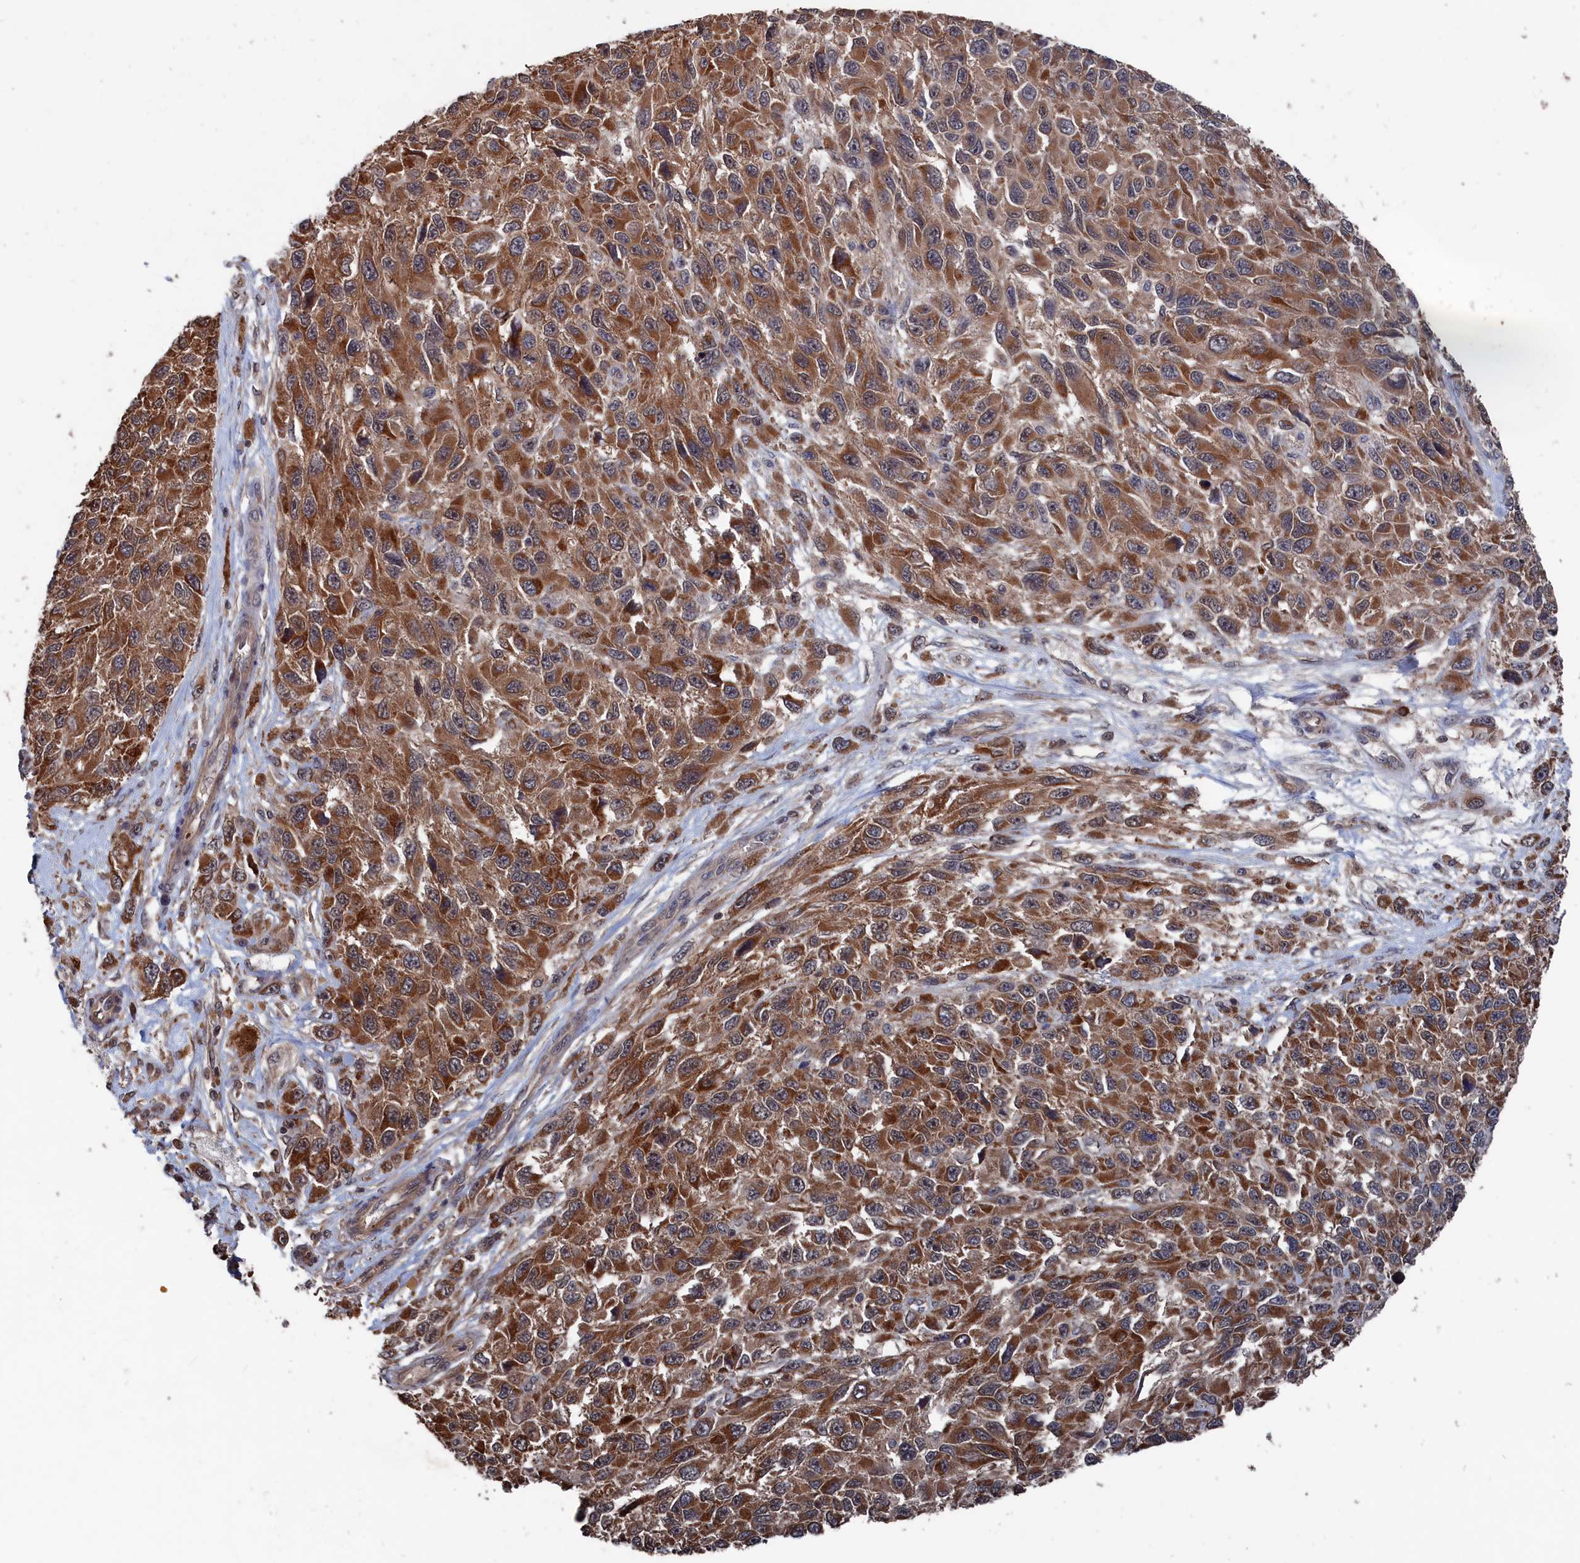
{"staining": {"intensity": "moderate", "quantity": ">75%", "location": "cytoplasmic/membranous"}, "tissue": "melanoma", "cell_type": "Tumor cells", "image_type": "cancer", "snomed": [{"axis": "morphology", "description": "Normal tissue, NOS"}, {"axis": "morphology", "description": "Malignant melanoma, NOS"}, {"axis": "topography", "description": "Skin"}], "caption": "Immunohistochemical staining of human malignant melanoma displays moderate cytoplasmic/membranous protein staining in approximately >75% of tumor cells.", "gene": "PDE12", "patient": {"sex": "female", "age": 96}}